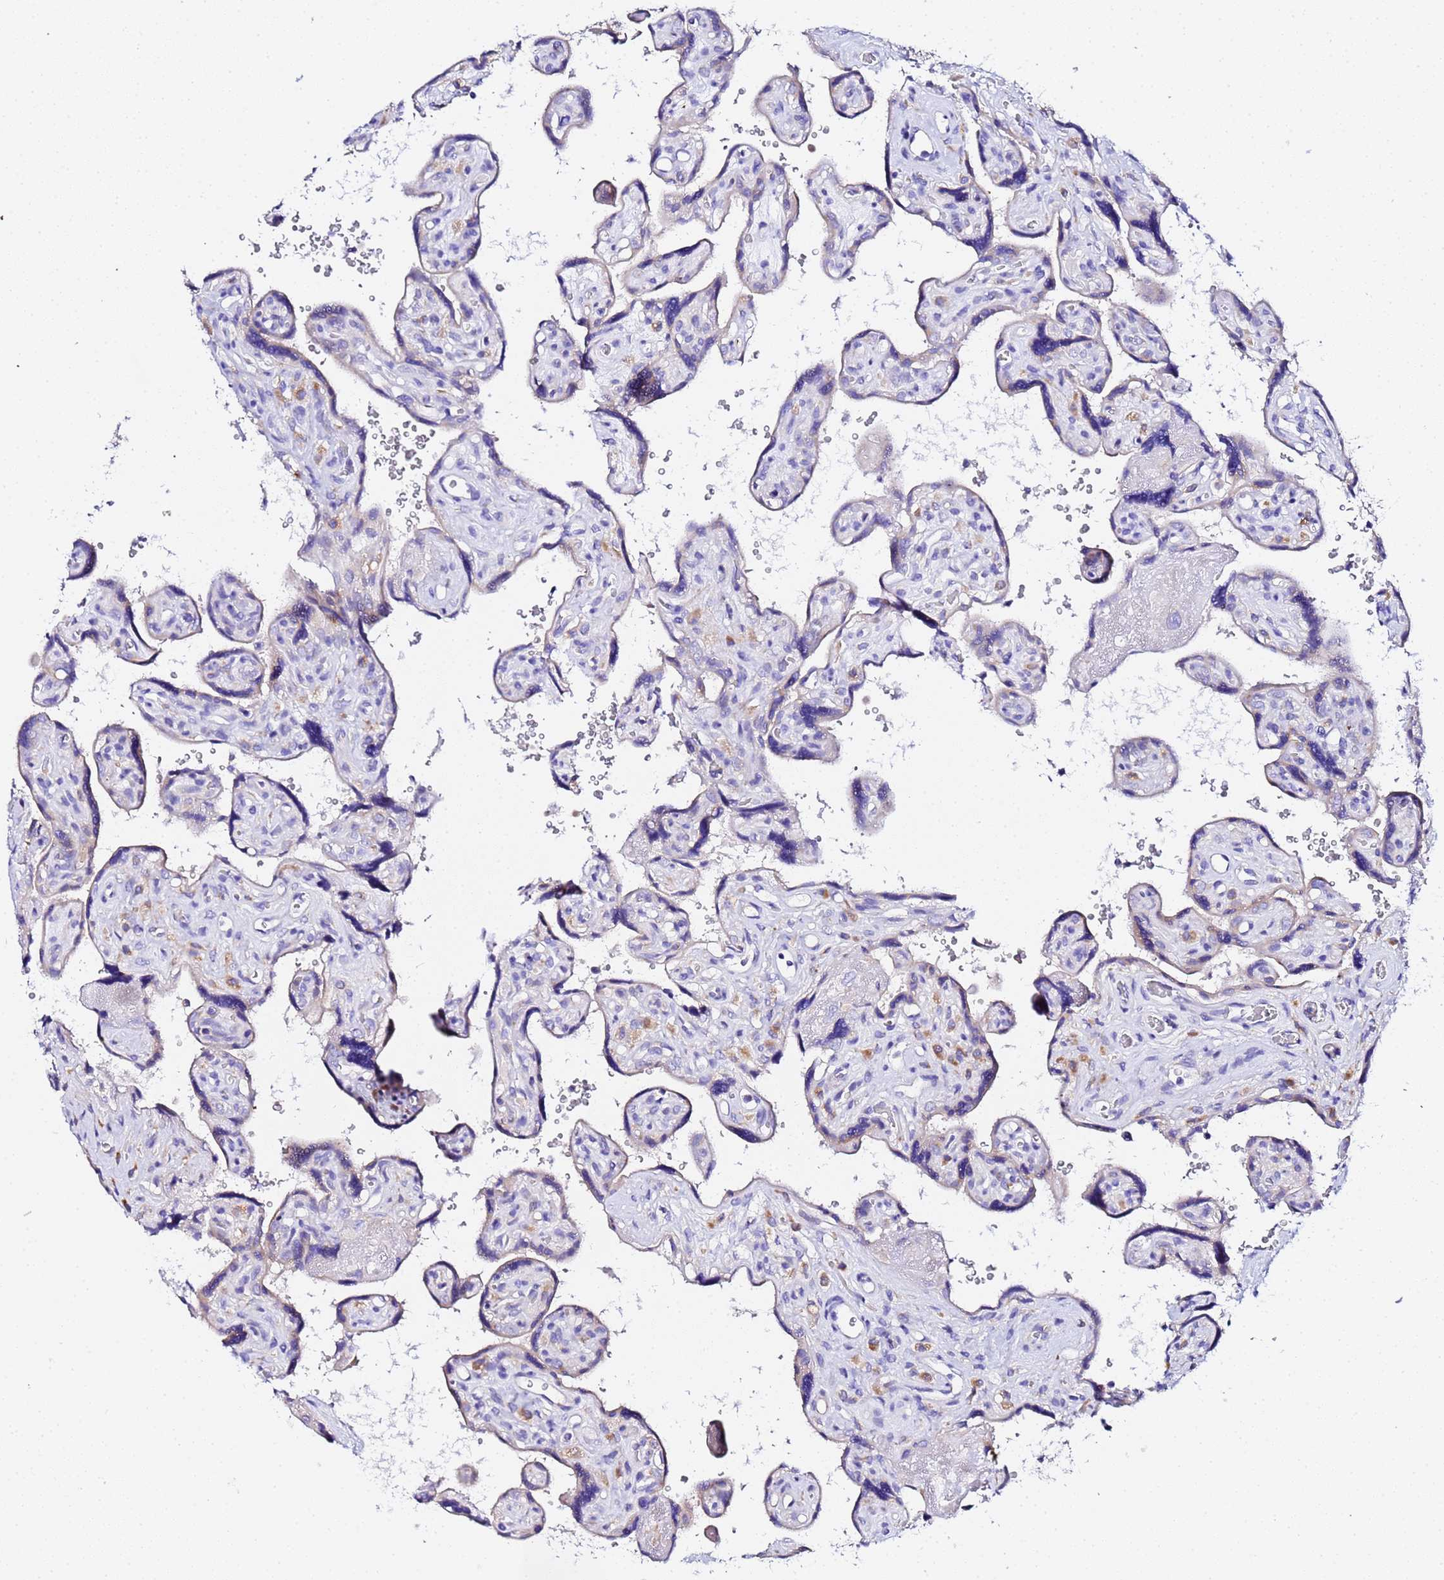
{"staining": {"intensity": "weak", "quantity": "25%-75%", "location": "cytoplasmic/membranous"}, "tissue": "placenta", "cell_type": "Trophoblastic cells", "image_type": "normal", "snomed": [{"axis": "morphology", "description": "Normal tissue, NOS"}, {"axis": "topography", "description": "Placenta"}], "caption": "A high-resolution image shows IHC staining of normal placenta, which shows weak cytoplasmic/membranous expression in approximately 25%-75% of trophoblastic cells. The staining is performed using DAB brown chromogen to label protein expression. The nuclei are counter-stained blue using hematoxylin.", "gene": "VTI1B", "patient": {"sex": "female", "age": 39}}